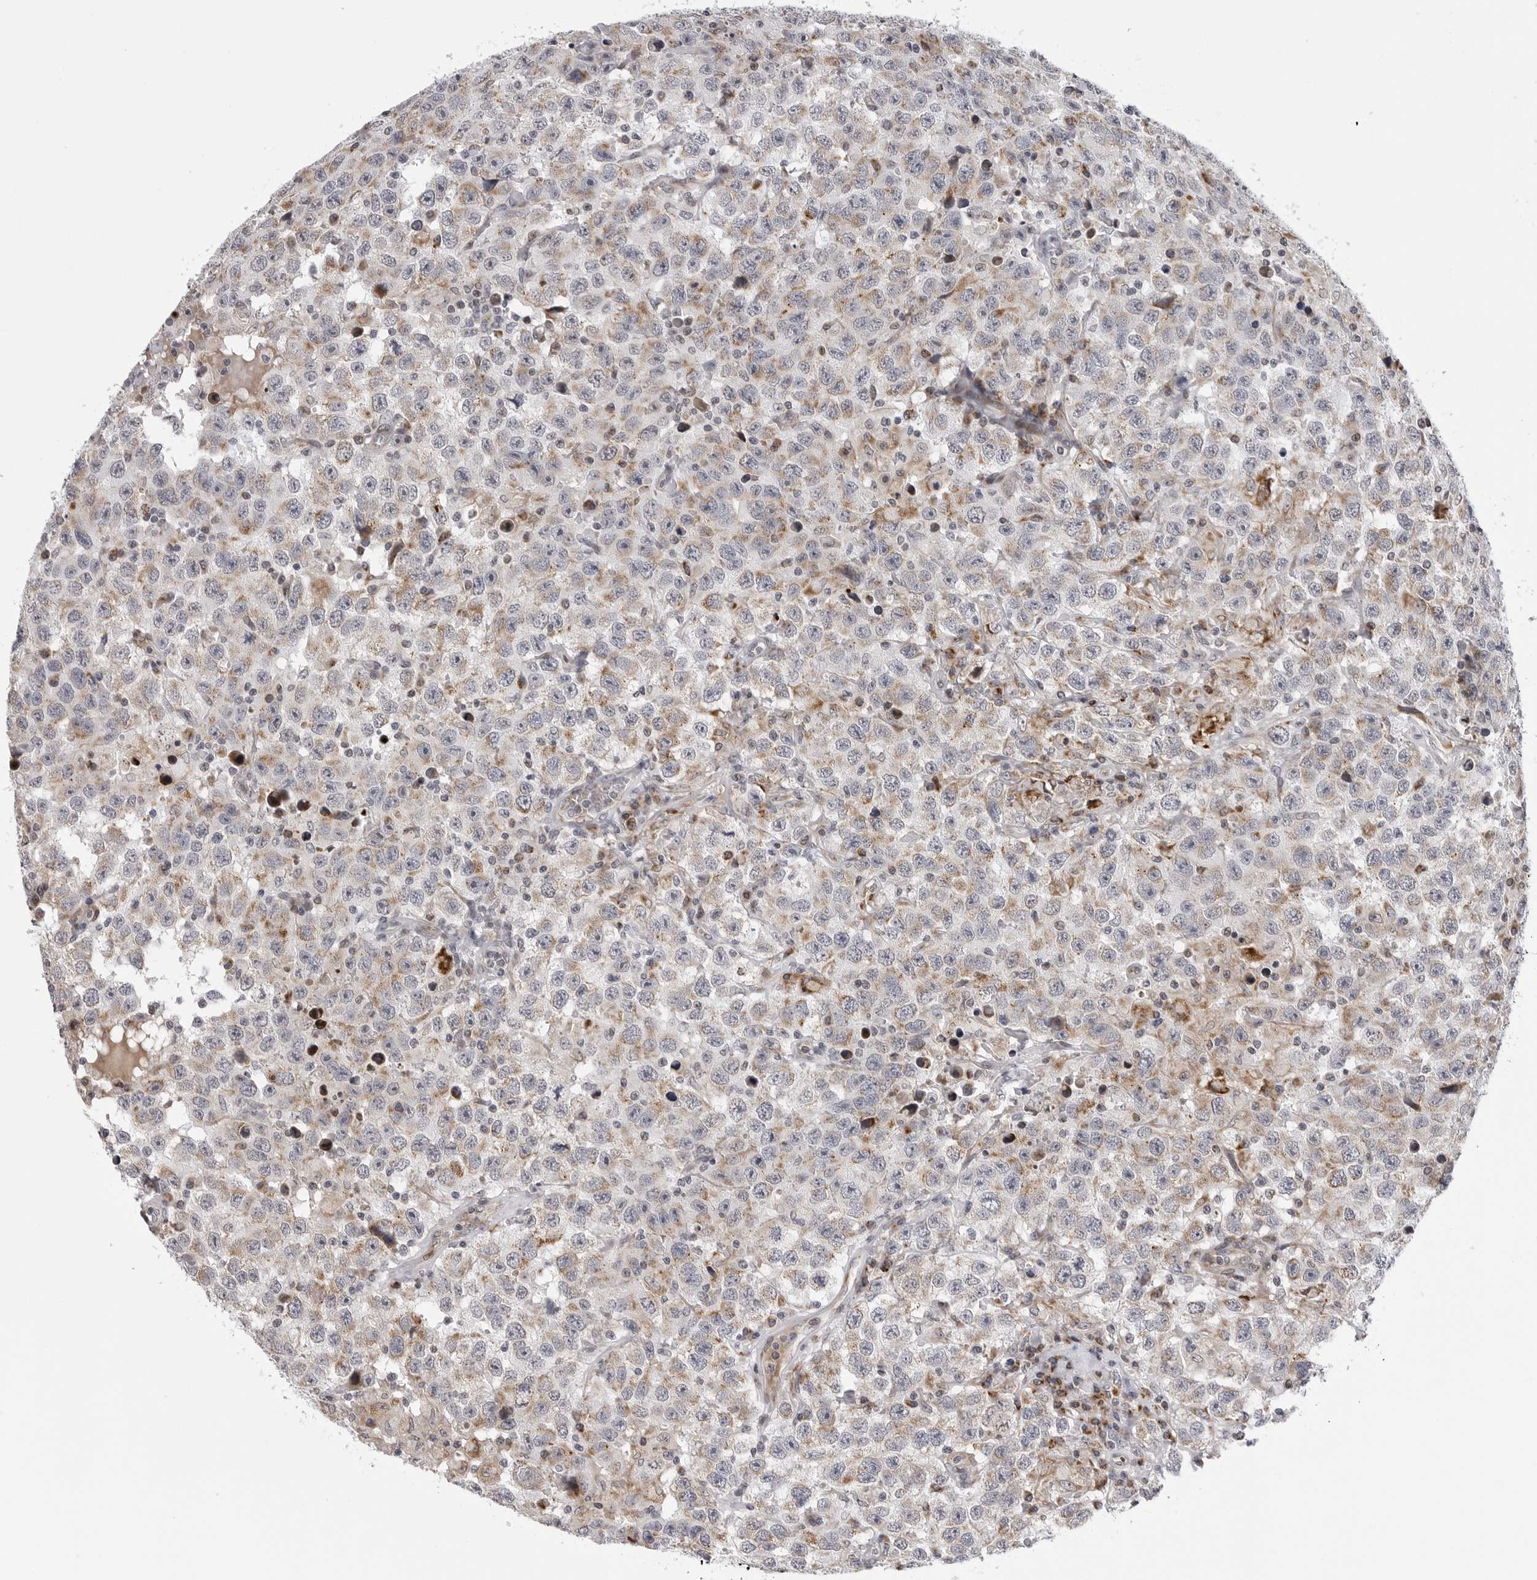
{"staining": {"intensity": "weak", "quantity": "25%-75%", "location": "cytoplasmic/membranous"}, "tissue": "testis cancer", "cell_type": "Tumor cells", "image_type": "cancer", "snomed": [{"axis": "morphology", "description": "Seminoma, NOS"}, {"axis": "topography", "description": "Testis"}], "caption": "Protein staining of testis cancer (seminoma) tissue exhibits weak cytoplasmic/membranous staining in approximately 25%-75% of tumor cells.", "gene": "CDK20", "patient": {"sex": "male", "age": 41}}